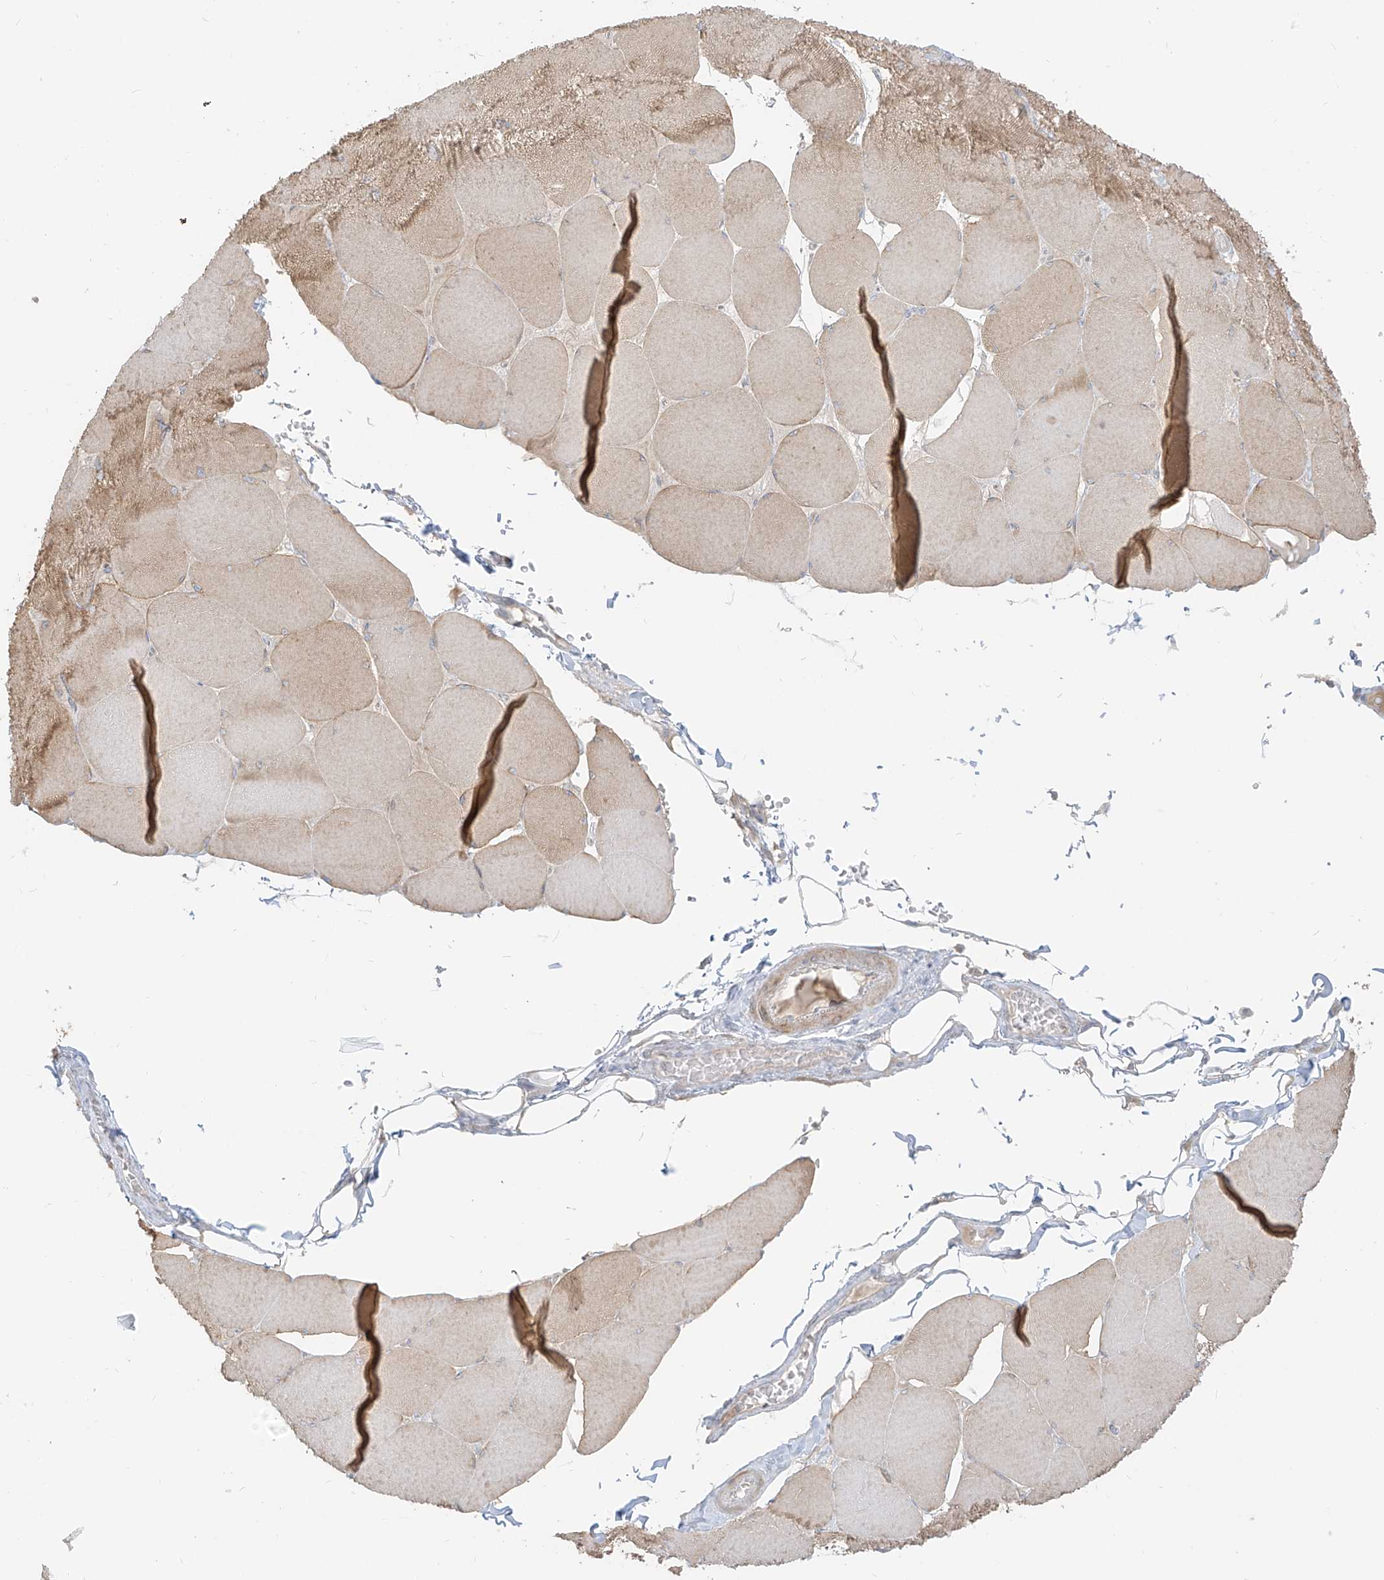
{"staining": {"intensity": "weak", "quantity": "25%-75%", "location": "cytoplasmic/membranous"}, "tissue": "skeletal muscle", "cell_type": "Myocytes", "image_type": "normal", "snomed": [{"axis": "morphology", "description": "Normal tissue, NOS"}, {"axis": "topography", "description": "Skeletal muscle"}, {"axis": "topography", "description": "Head-Neck"}], "caption": "A photomicrograph of human skeletal muscle stained for a protein reveals weak cytoplasmic/membranous brown staining in myocytes.", "gene": "ZIM3", "patient": {"sex": "male", "age": 66}}